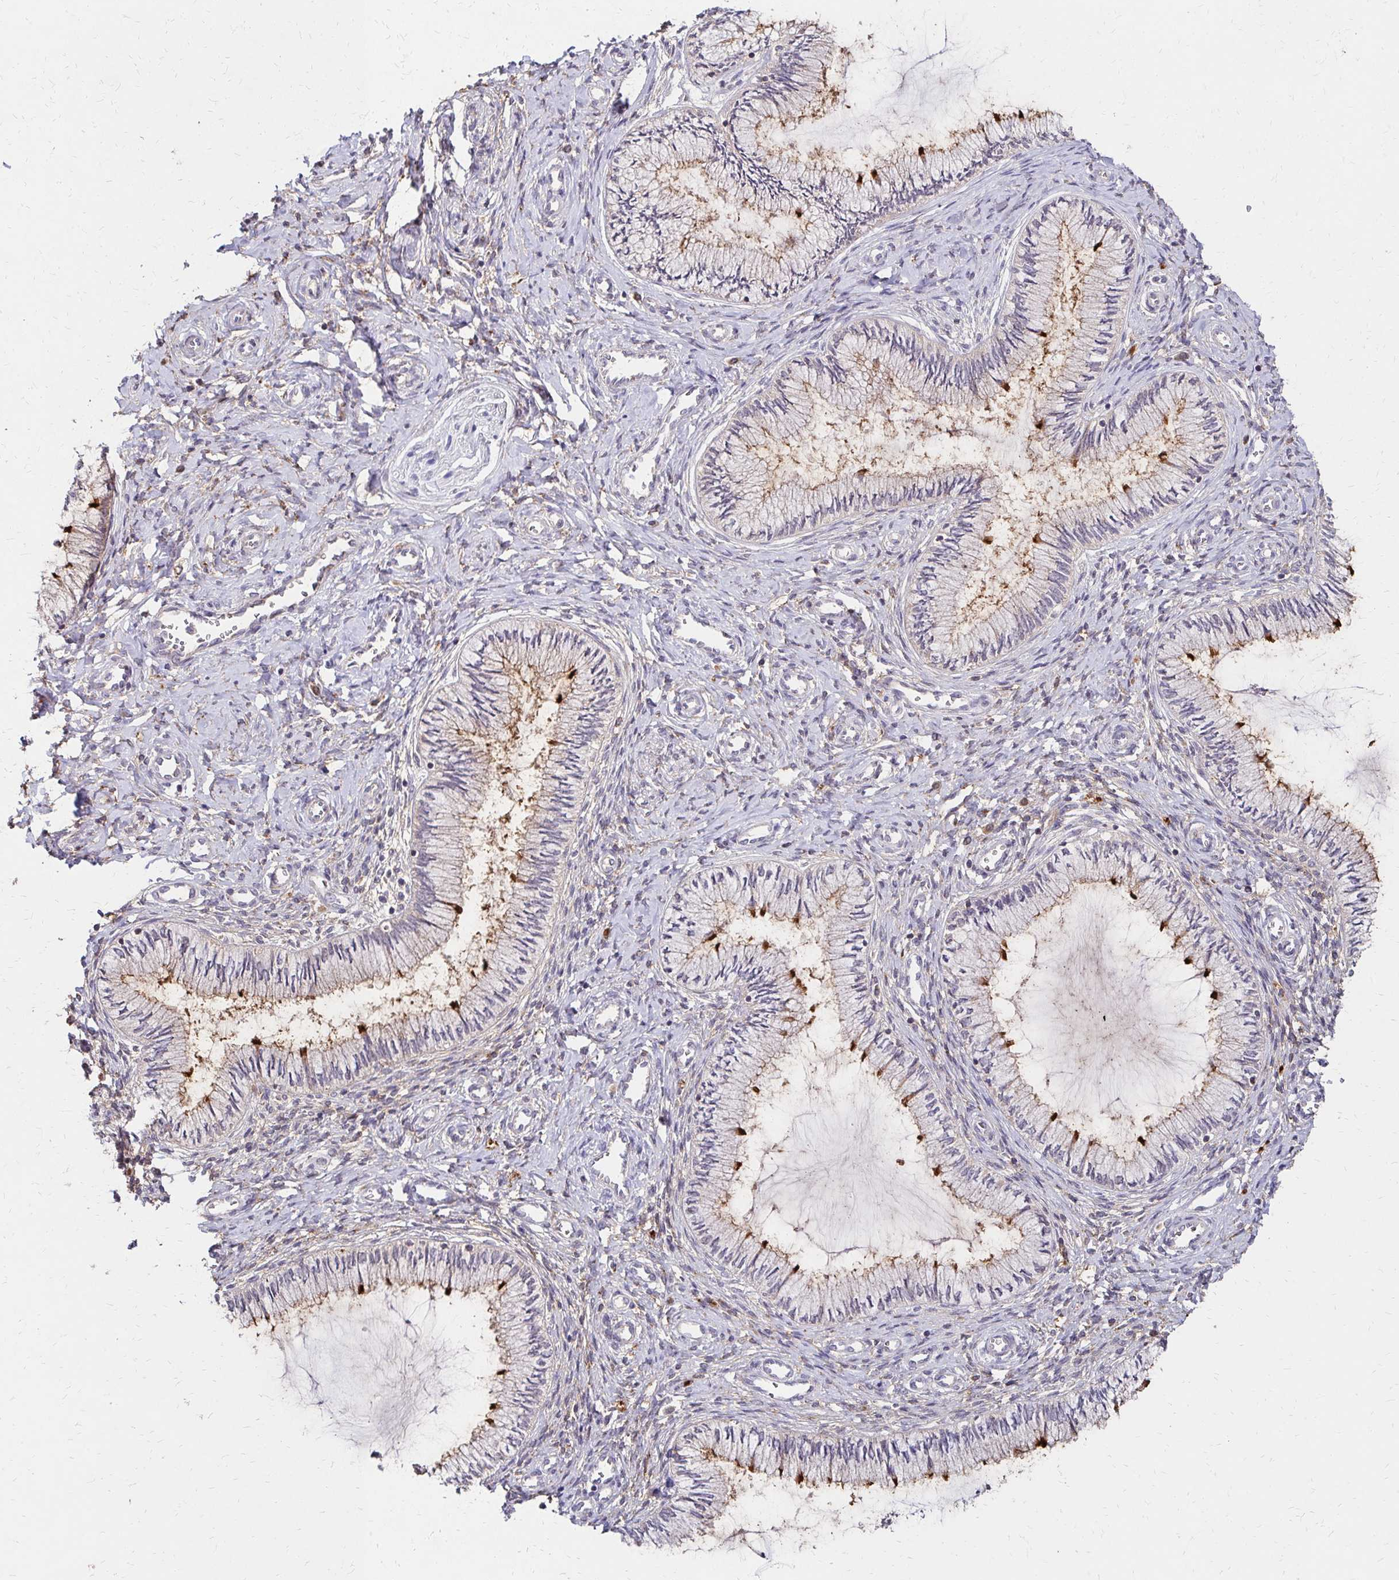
{"staining": {"intensity": "strong", "quantity": "<25%", "location": "cytoplasmic/membranous"}, "tissue": "cervix", "cell_type": "Glandular cells", "image_type": "normal", "snomed": [{"axis": "morphology", "description": "Normal tissue, NOS"}, {"axis": "topography", "description": "Cervix"}], "caption": "Glandular cells display medium levels of strong cytoplasmic/membranous expression in about <25% of cells in normal cervix.", "gene": "IDUA", "patient": {"sex": "female", "age": 24}}